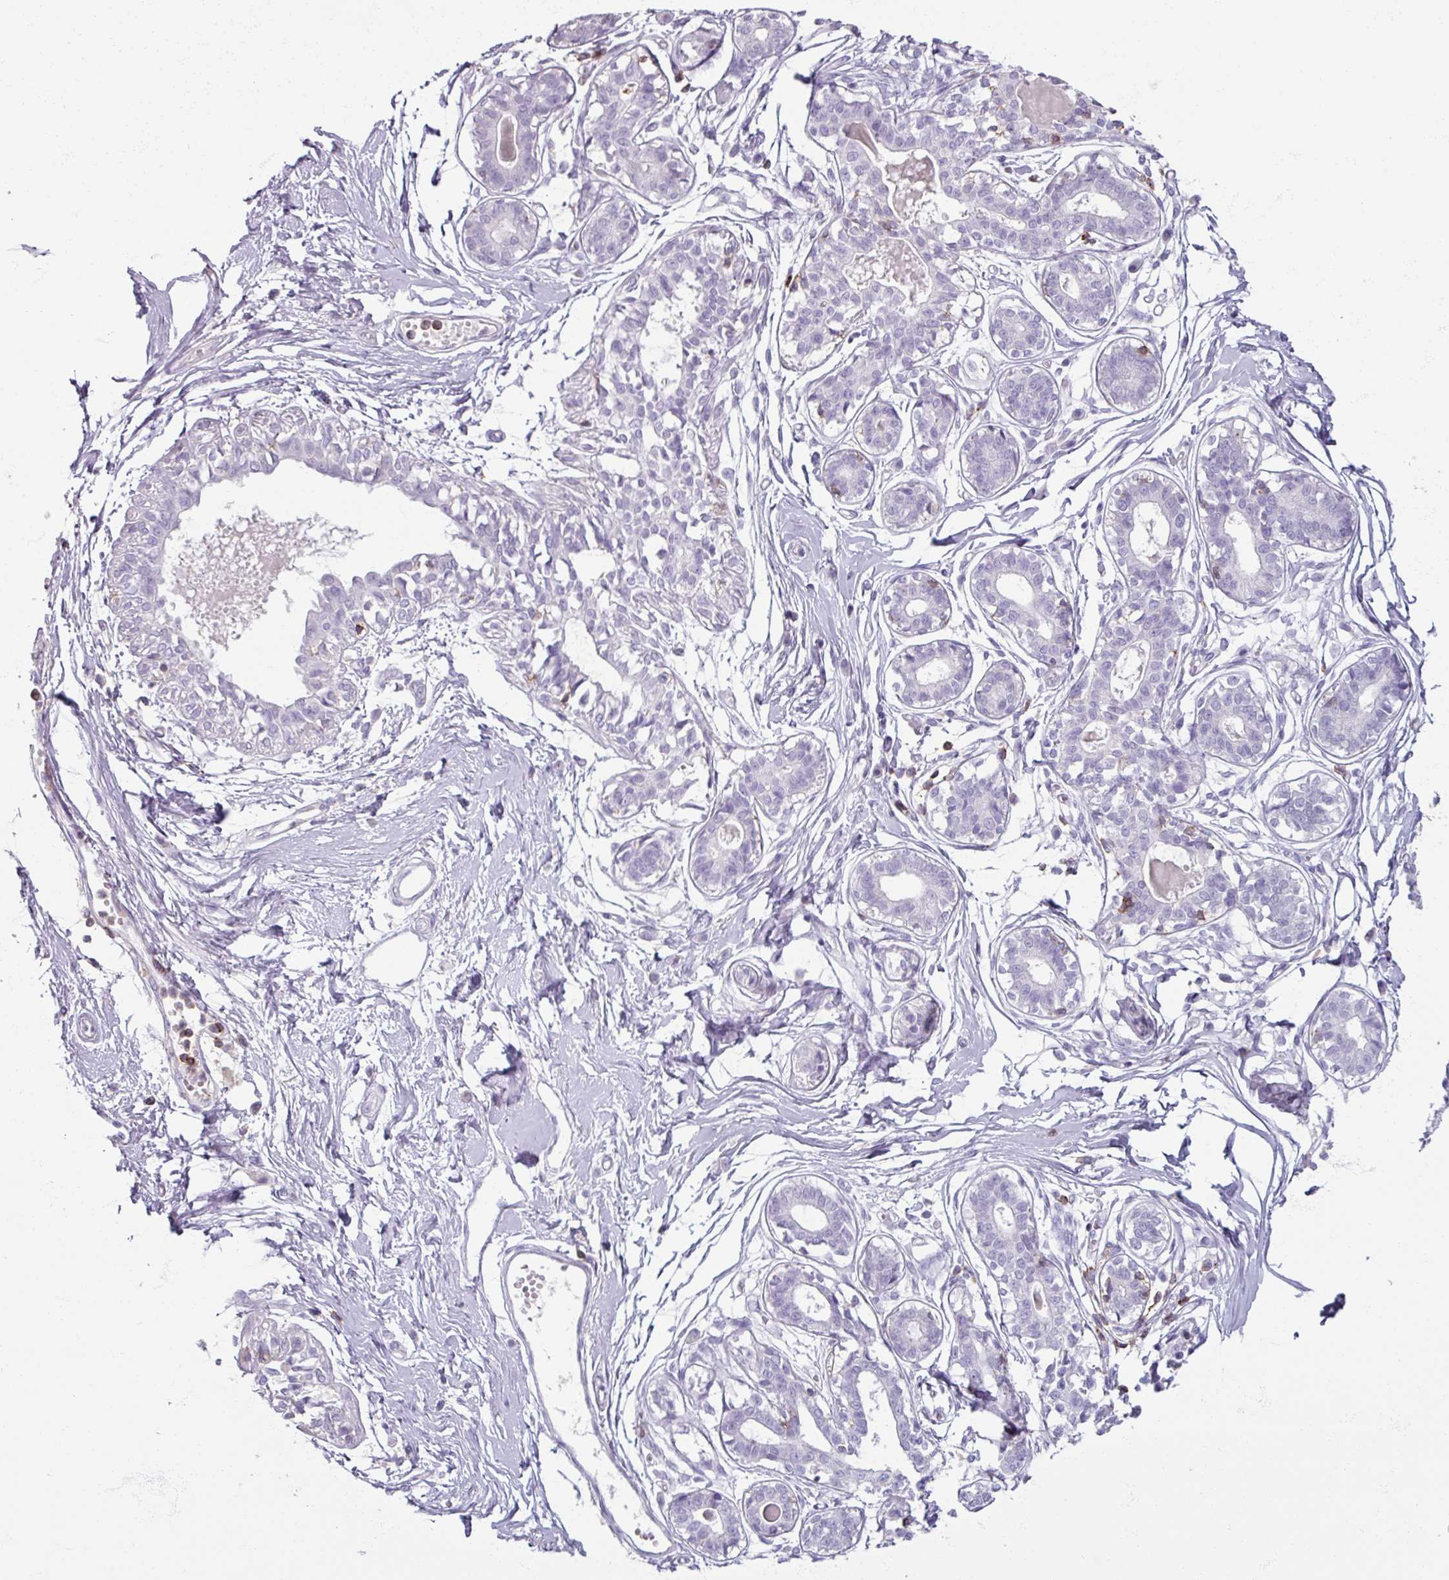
{"staining": {"intensity": "negative", "quantity": "none", "location": "none"}, "tissue": "breast", "cell_type": "Adipocytes", "image_type": "normal", "snomed": [{"axis": "morphology", "description": "Normal tissue, NOS"}, {"axis": "topography", "description": "Breast"}], "caption": "Immunohistochemical staining of unremarkable breast shows no significant positivity in adipocytes. (DAB (3,3'-diaminobenzidine) immunohistochemistry (IHC) with hematoxylin counter stain).", "gene": "PTPRC", "patient": {"sex": "female", "age": 45}}